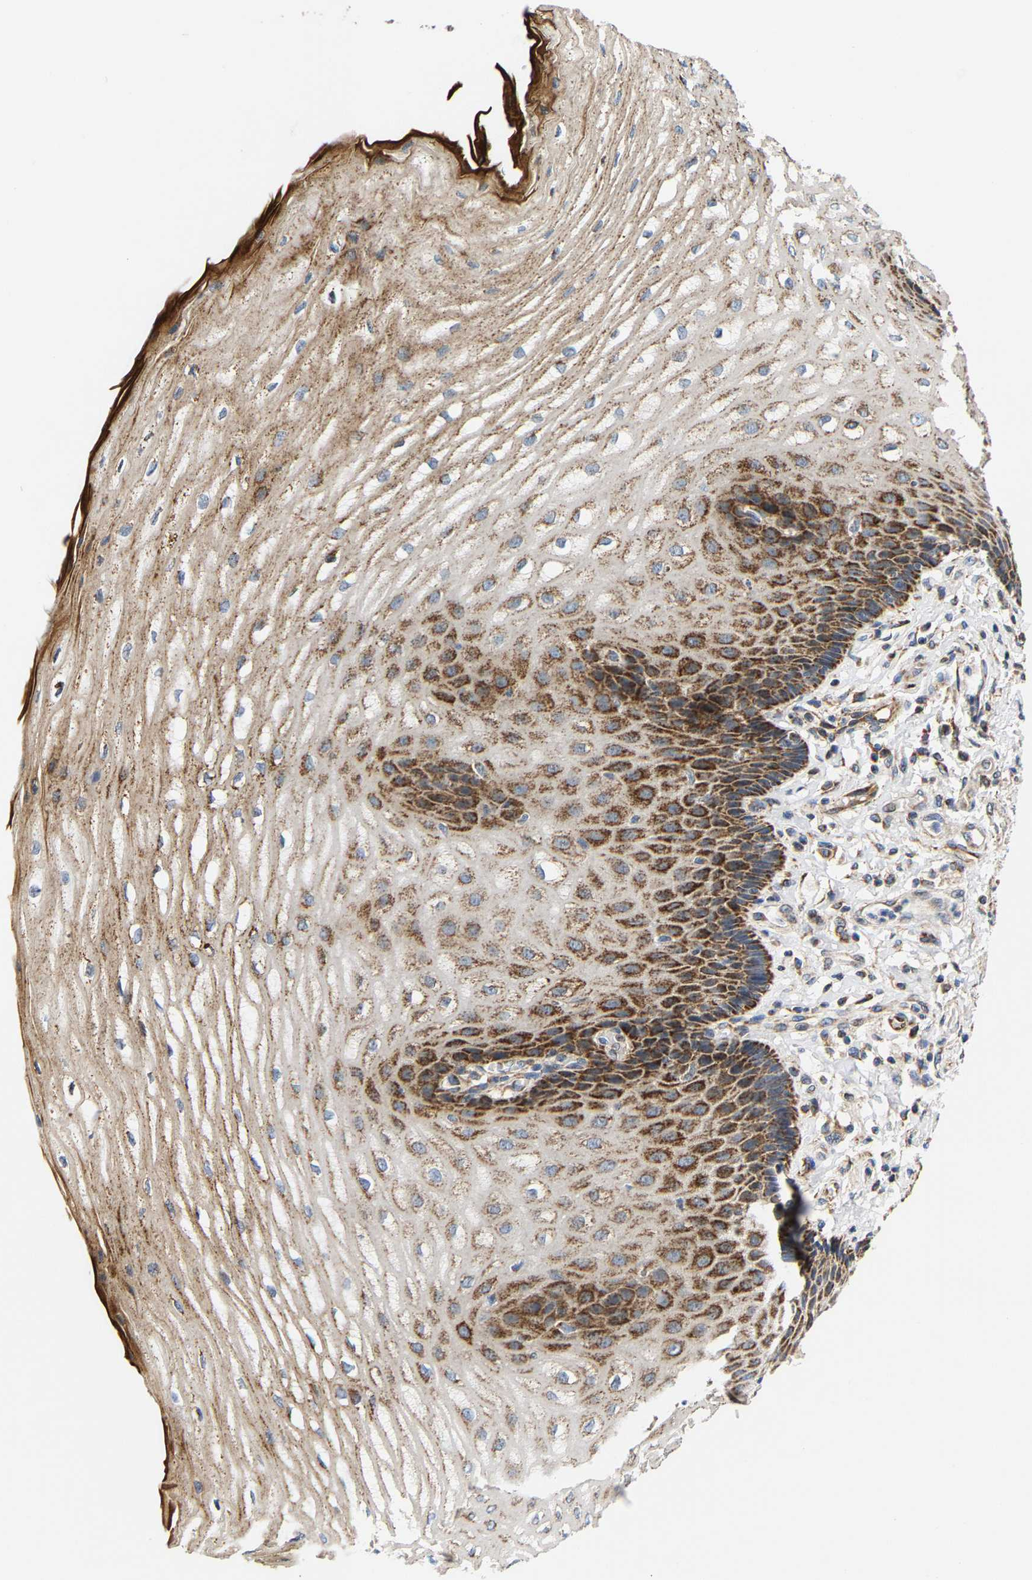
{"staining": {"intensity": "strong", "quantity": "25%-75%", "location": "cytoplasmic/membranous"}, "tissue": "esophagus", "cell_type": "Squamous epithelial cells", "image_type": "normal", "snomed": [{"axis": "morphology", "description": "Normal tissue, NOS"}, {"axis": "topography", "description": "Esophagus"}], "caption": "A brown stain shows strong cytoplasmic/membranous positivity of a protein in squamous epithelial cells of benign human esophagus.", "gene": "TMEM168", "patient": {"sex": "male", "age": 54}}